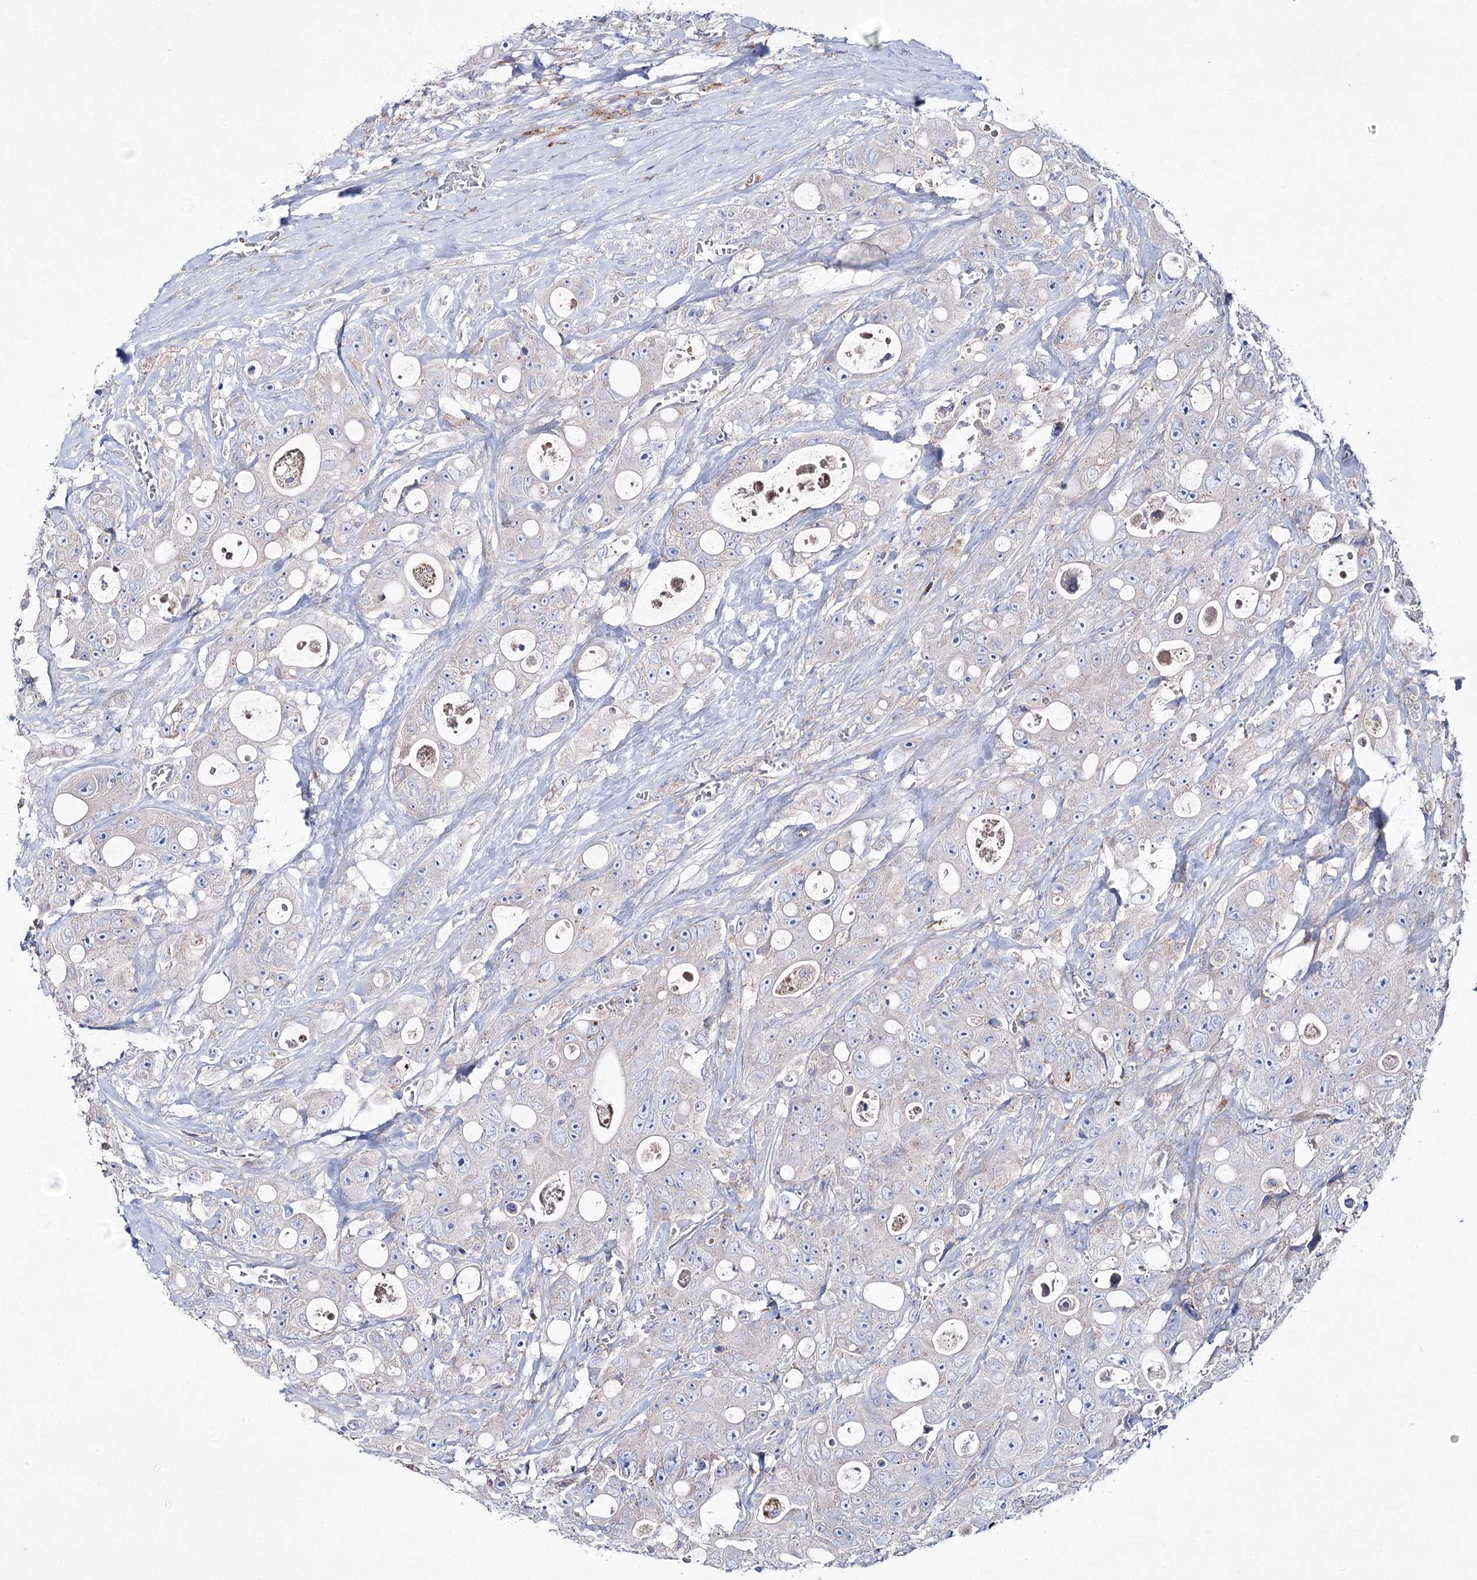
{"staining": {"intensity": "negative", "quantity": "none", "location": "none"}, "tissue": "colorectal cancer", "cell_type": "Tumor cells", "image_type": "cancer", "snomed": [{"axis": "morphology", "description": "Adenocarcinoma, NOS"}, {"axis": "topography", "description": "Colon"}], "caption": "High power microscopy micrograph of an immunohistochemistry (IHC) histopathology image of colorectal adenocarcinoma, revealing no significant expression in tumor cells.", "gene": "NAGLU", "patient": {"sex": "female", "age": 46}}